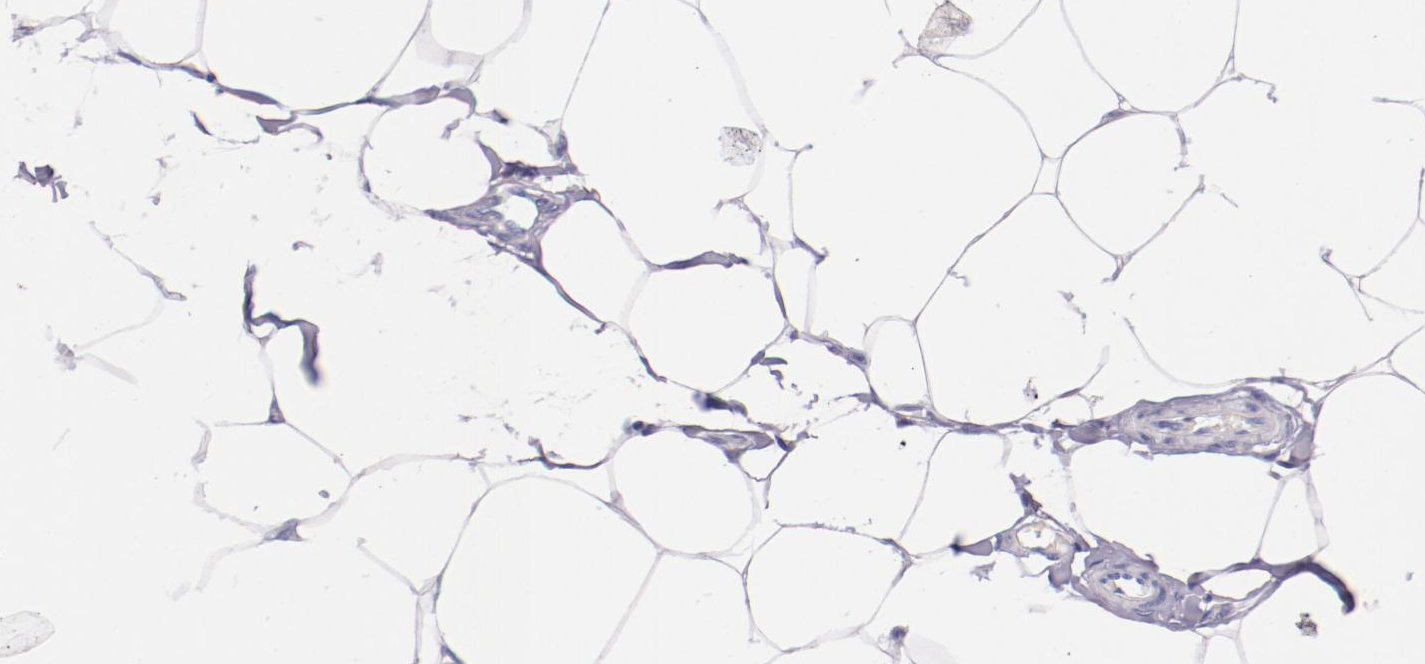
{"staining": {"intensity": "negative", "quantity": "none", "location": "none"}, "tissue": "adipose tissue", "cell_type": "Adipocytes", "image_type": "normal", "snomed": [{"axis": "morphology", "description": "Normal tissue, NOS"}, {"axis": "morphology", "description": "Adenocarcinoma, NOS"}, {"axis": "topography", "description": "Colon"}, {"axis": "topography", "description": "Peripheral nerve tissue"}], "caption": "Image shows no significant protein positivity in adipocytes of normal adipose tissue. (Stains: DAB immunohistochemistry (IHC) with hematoxylin counter stain, Microscopy: brightfield microscopy at high magnification).", "gene": "IRF4", "patient": {"sex": "male", "age": 14}}